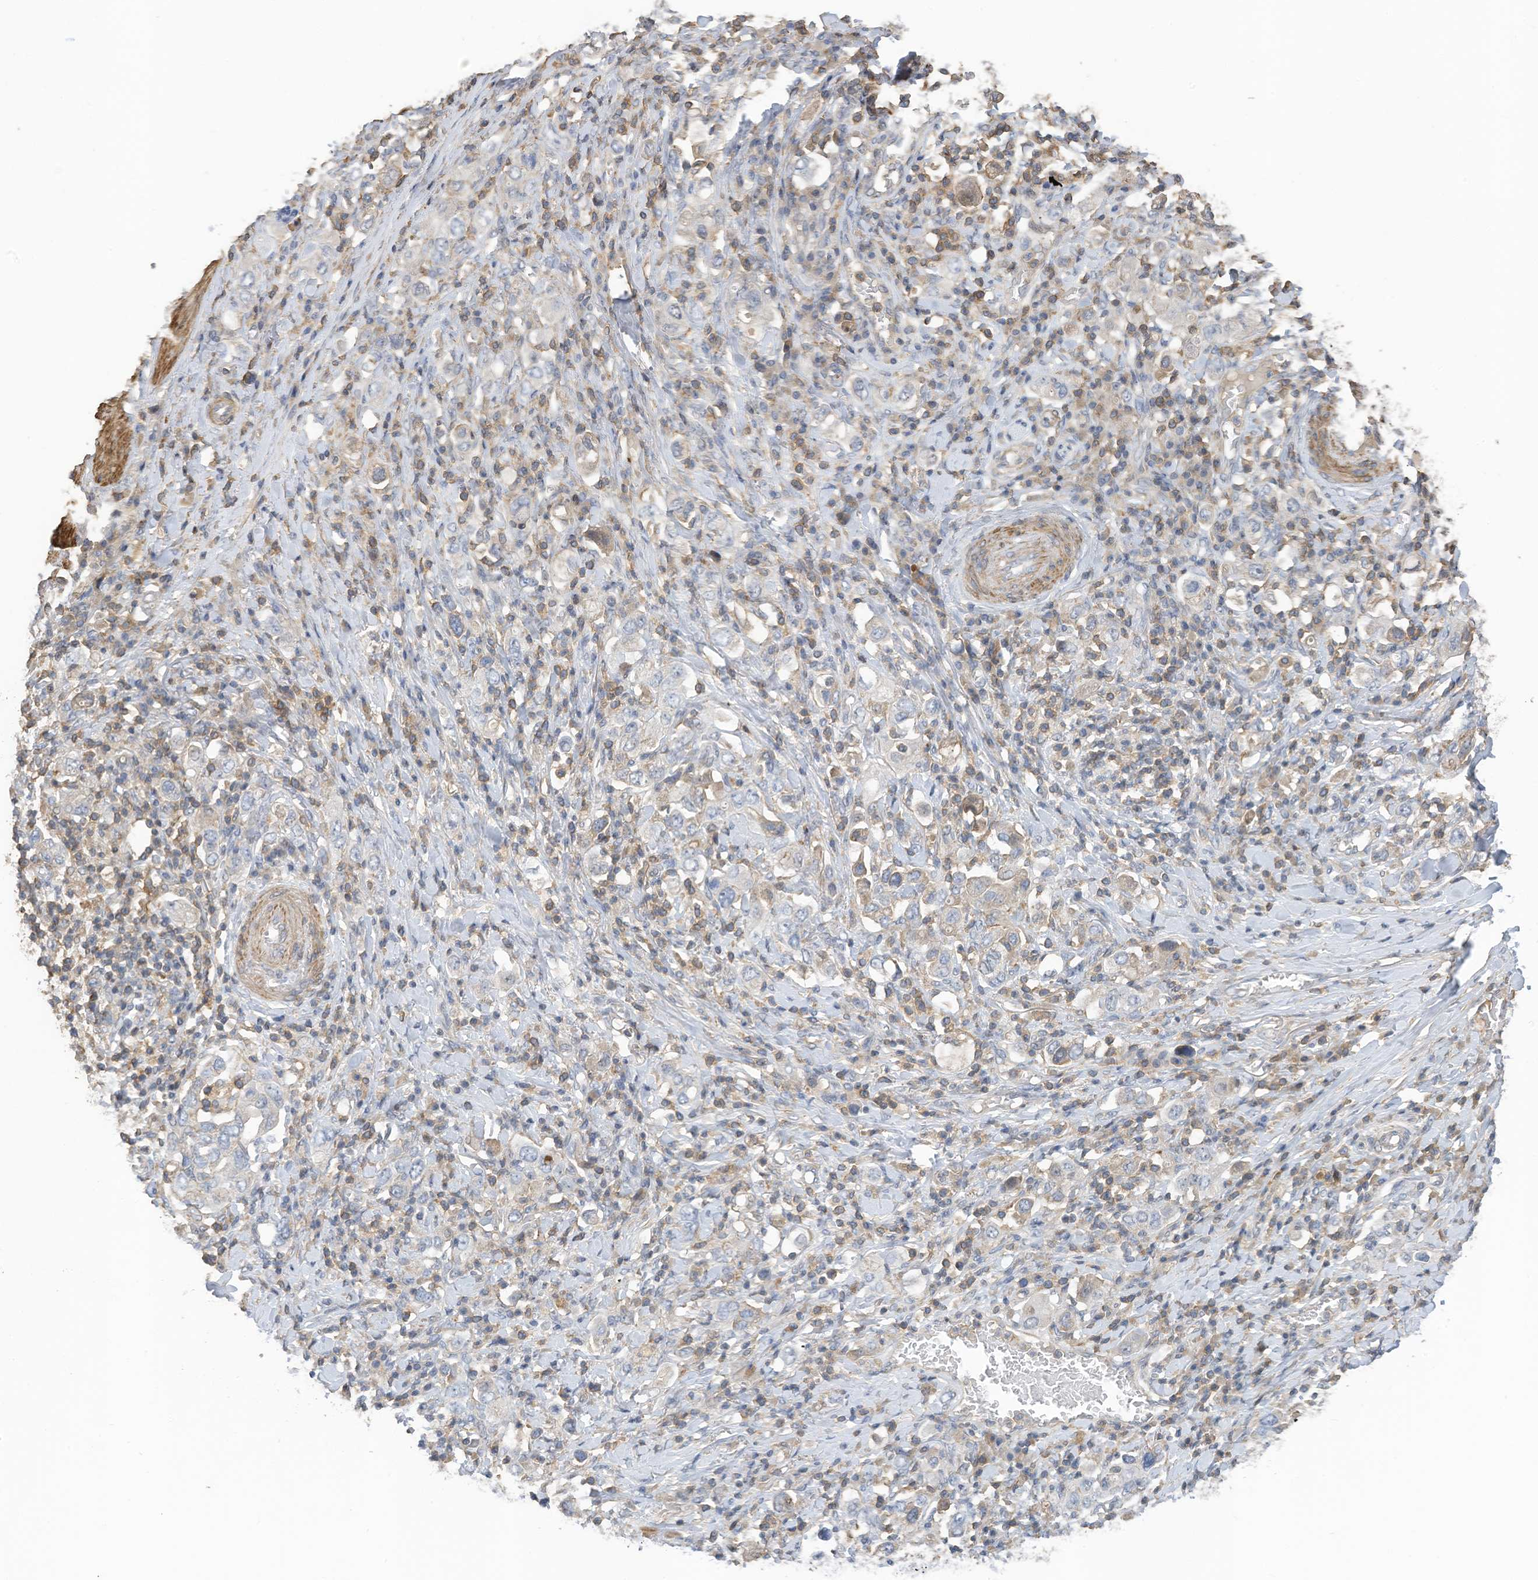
{"staining": {"intensity": "negative", "quantity": "none", "location": "none"}, "tissue": "stomach cancer", "cell_type": "Tumor cells", "image_type": "cancer", "snomed": [{"axis": "morphology", "description": "Adenocarcinoma, NOS"}, {"axis": "topography", "description": "Stomach, upper"}], "caption": "Stomach cancer (adenocarcinoma) was stained to show a protein in brown. There is no significant staining in tumor cells.", "gene": "SLFN14", "patient": {"sex": "male", "age": 62}}